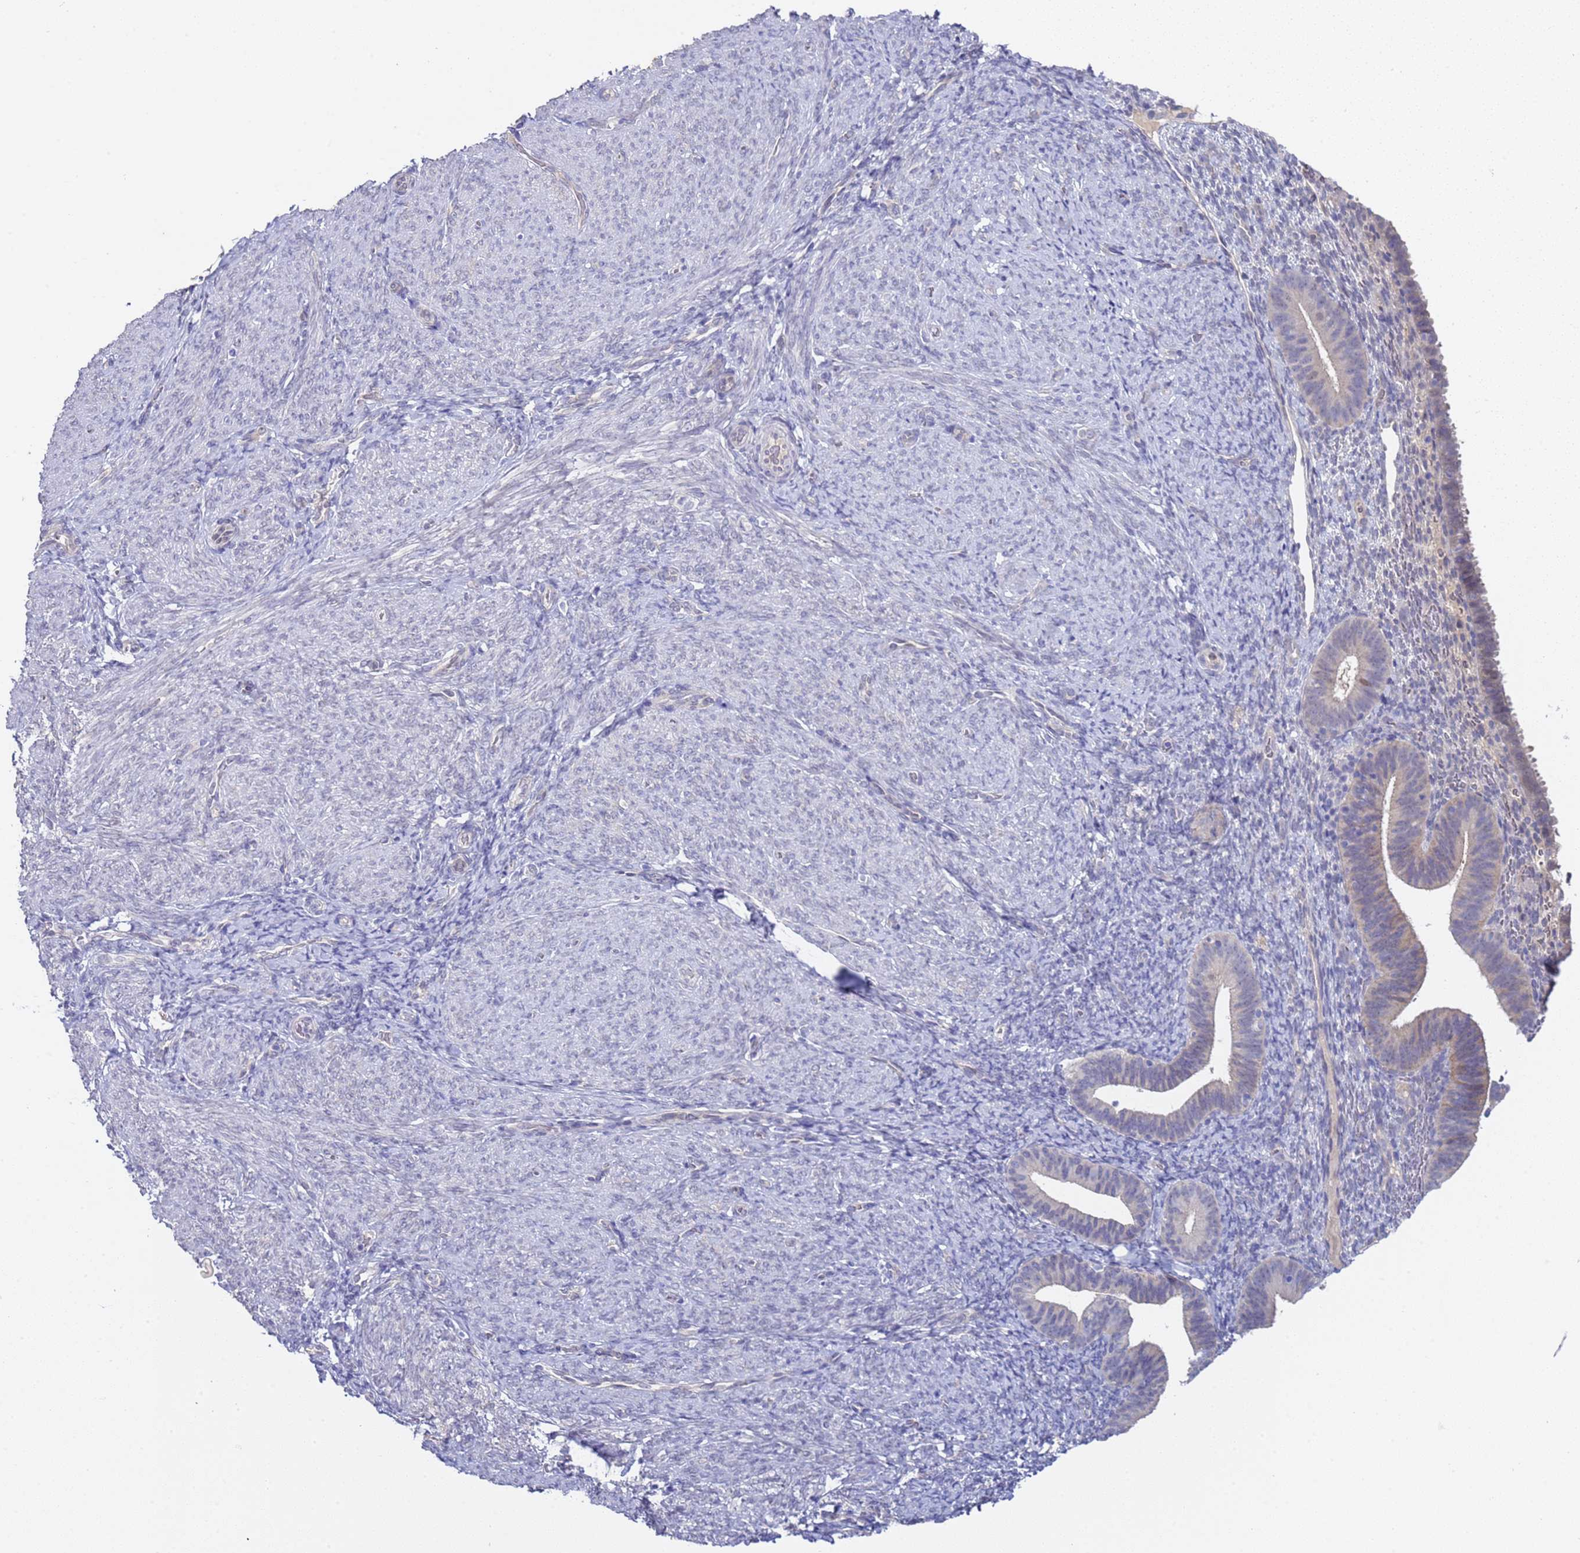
{"staining": {"intensity": "negative", "quantity": "none", "location": "none"}, "tissue": "endometrium", "cell_type": "Cells in endometrial stroma", "image_type": "normal", "snomed": [{"axis": "morphology", "description": "Normal tissue, NOS"}, {"axis": "topography", "description": "Endometrium"}], "caption": "Cells in endometrial stroma are negative for protein expression in normal human endometrium. (DAB immunohistochemistry with hematoxylin counter stain).", "gene": "TRMT10A", "patient": {"sex": "female", "age": 65}}